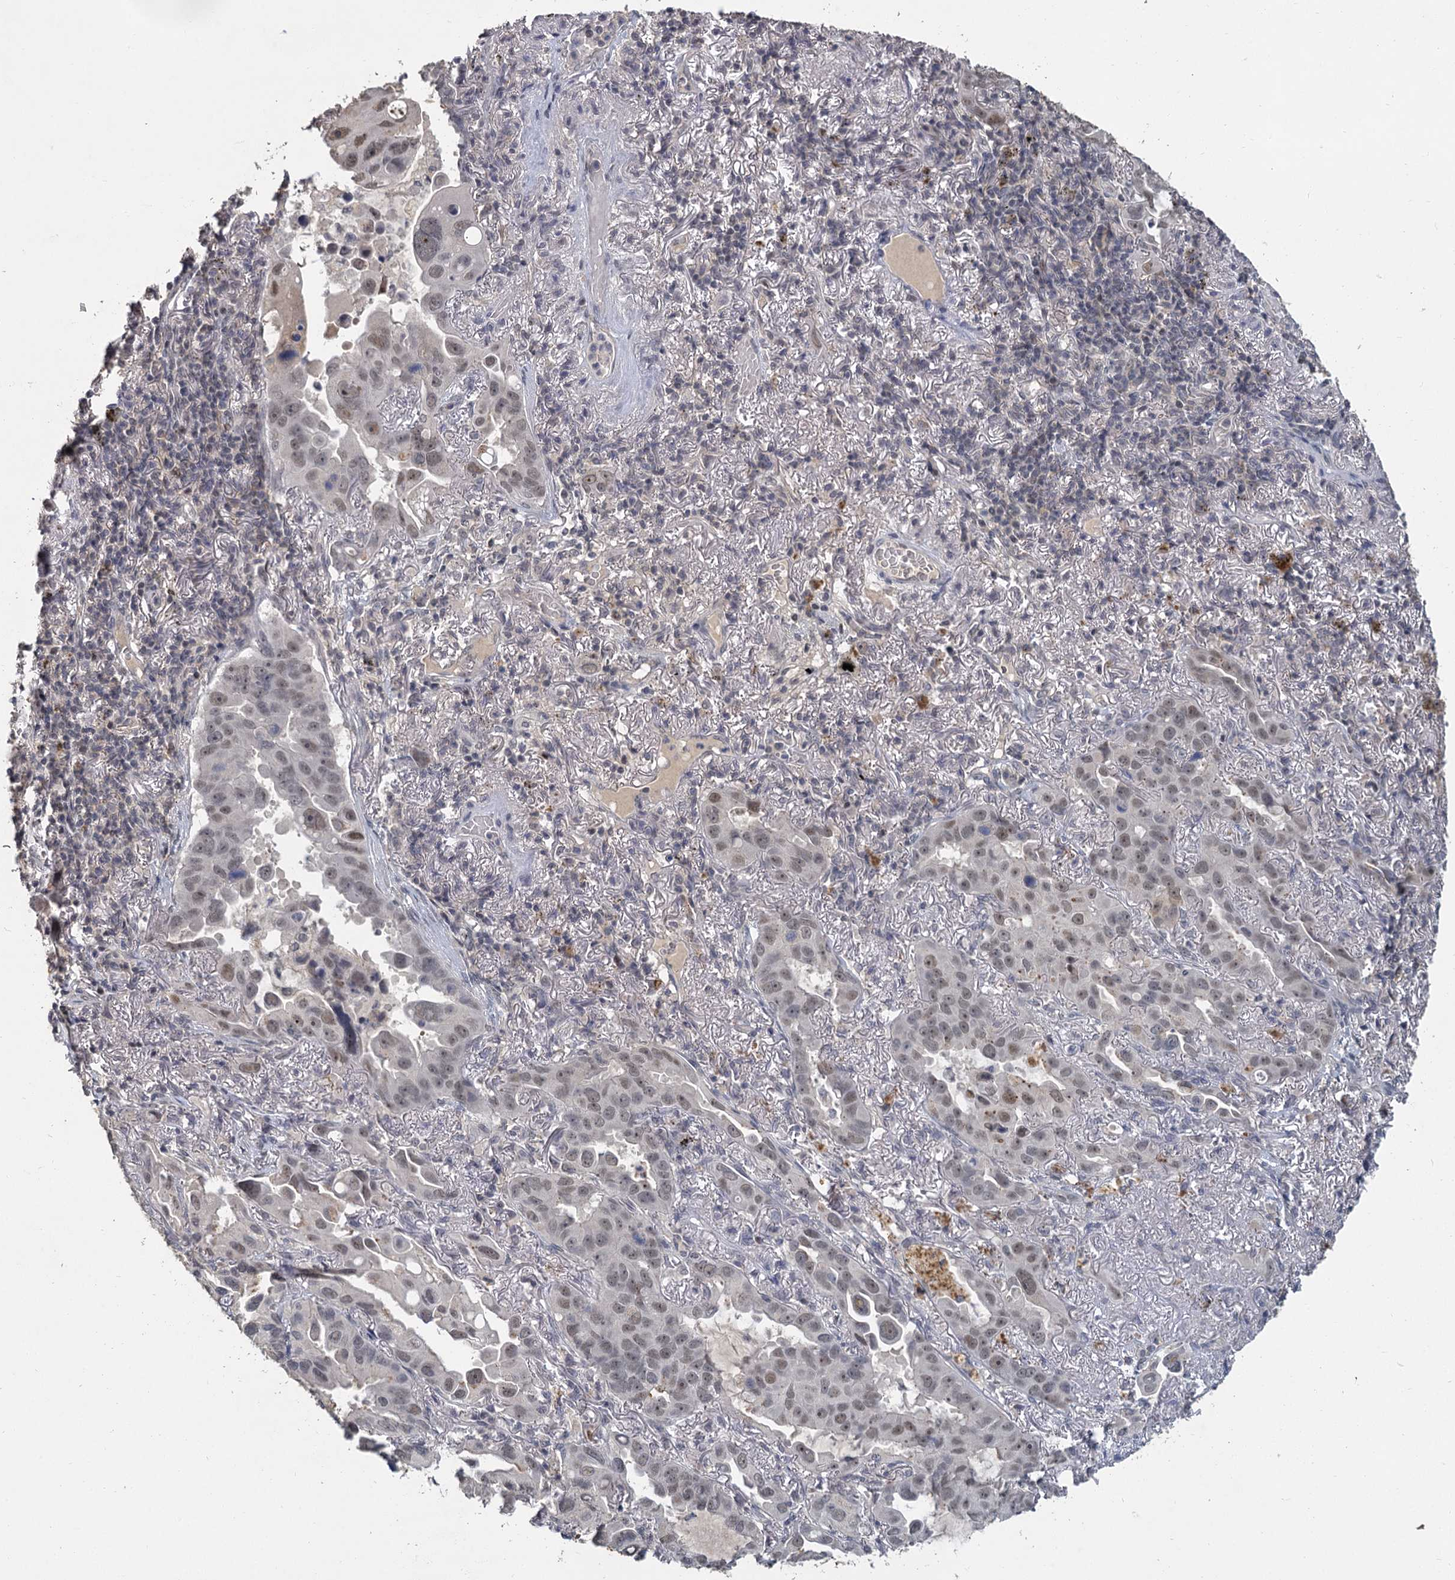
{"staining": {"intensity": "weak", "quantity": "<25%", "location": "nuclear"}, "tissue": "lung cancer", "cell_type": "Tumor cells", "image_type": "cancer", "snomed": [{"axis": "morphology", "description": "Adenocarcinoma, NOS"}, {"axis": "topography", "description": "Lung"}], "caption": "Immunohistochemistry histopathology image of lung adenocarcinoma stained for a protein (brown), which exhibits no staining in tumor cells.", "gene": "MUCL1", "patient": {"sex": "male", "age": 64}}